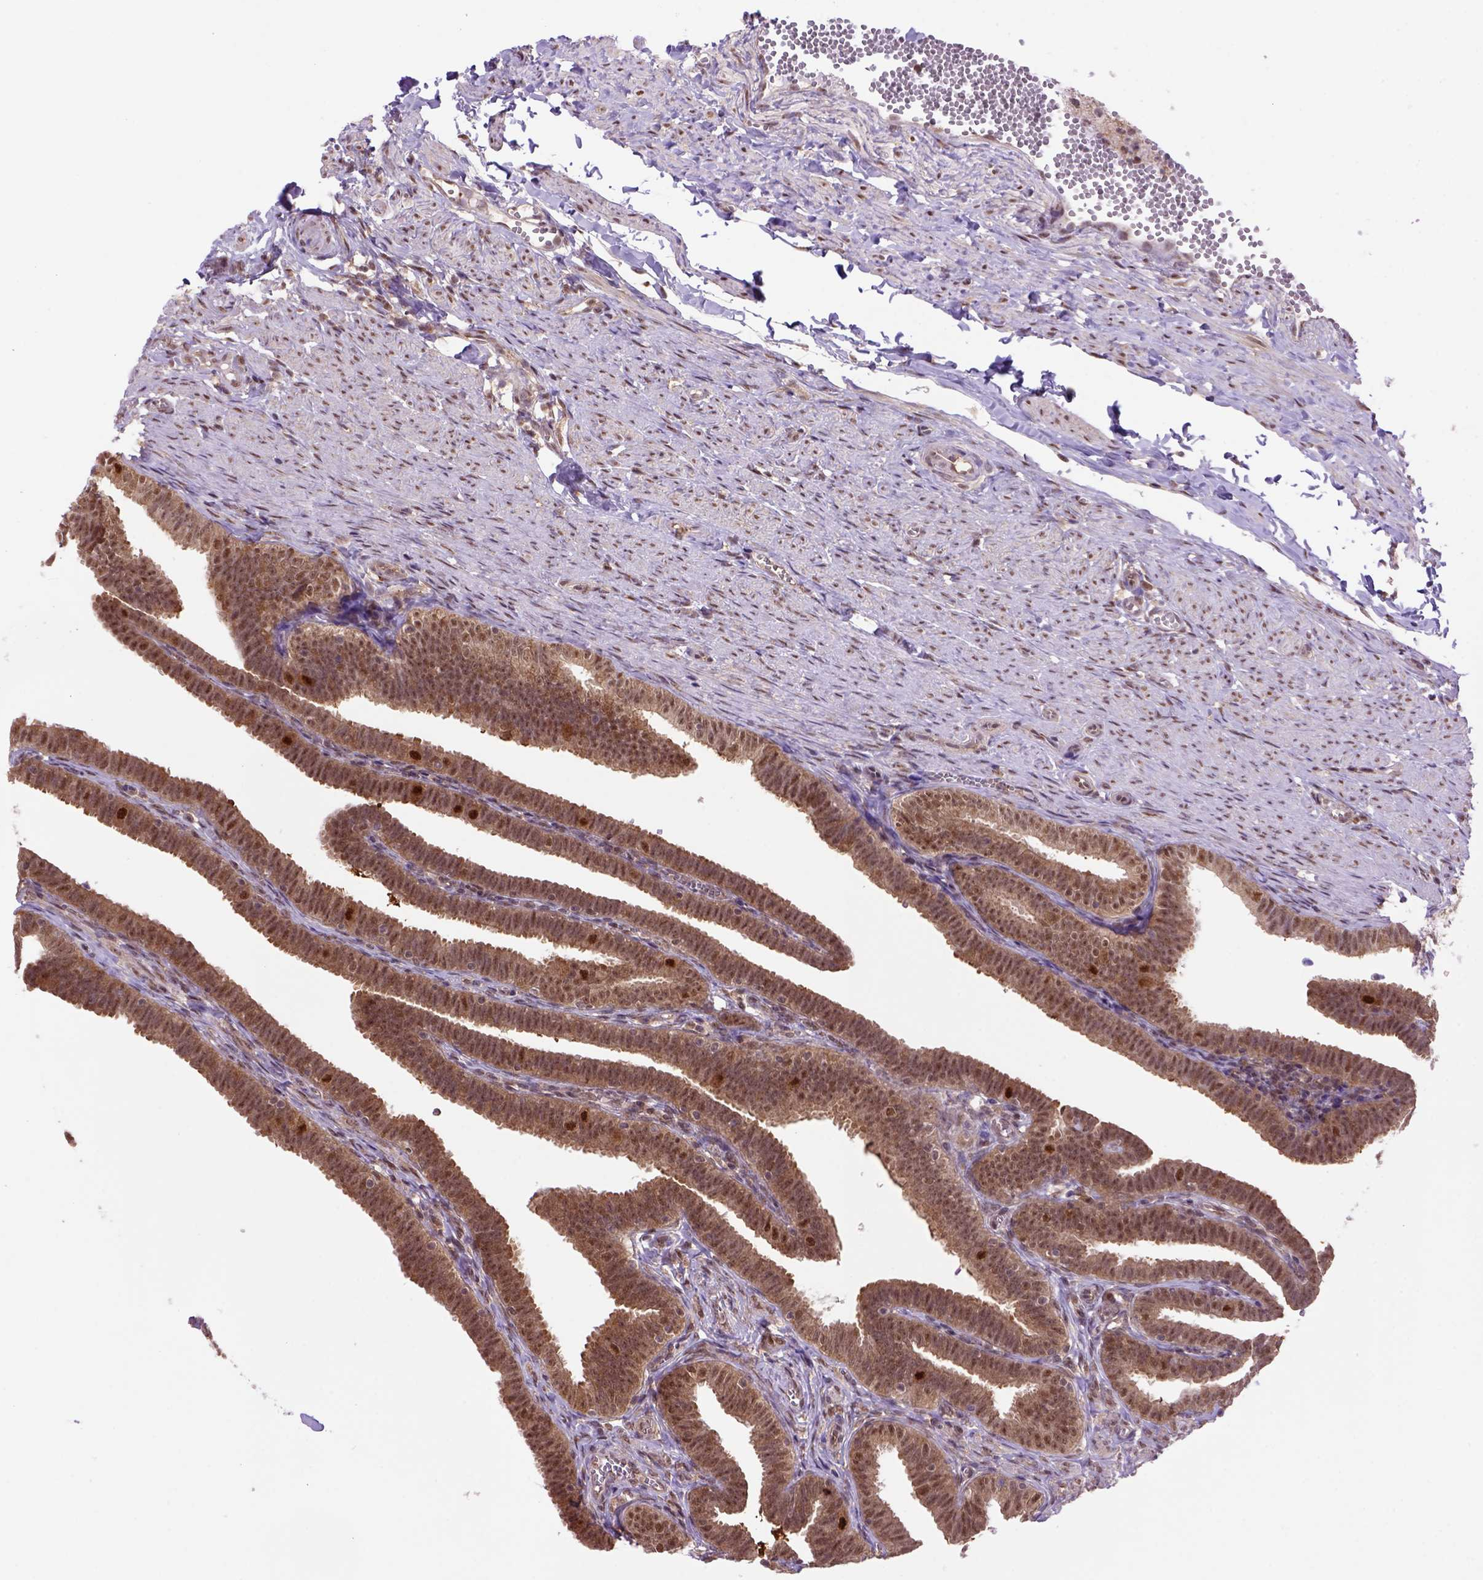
{"staining": {"intensity": "moderate", "quantity": ">75%", "location": "cytoplasmic/membranous,nuclear"}, "tissue": "fallopian tube", "cell_type": "Glandular cells", "image_type": "normal", "snomed": [{"axis": "morphology", "description": "Normal tissue, NOS"}, {"axis": "topography", "description": "Fallopian tube"}], "caption": "Immunohistochemical staining of normal fallopian tube reveals moderate cytoplasmic/membranous,nuclear protein staining in about >75% of glandular cells. The protein is shown in brown color, while the nuclei are stained blue.", "gene": "PSMC2", "patient": {"sex": "female", "age": 25}}